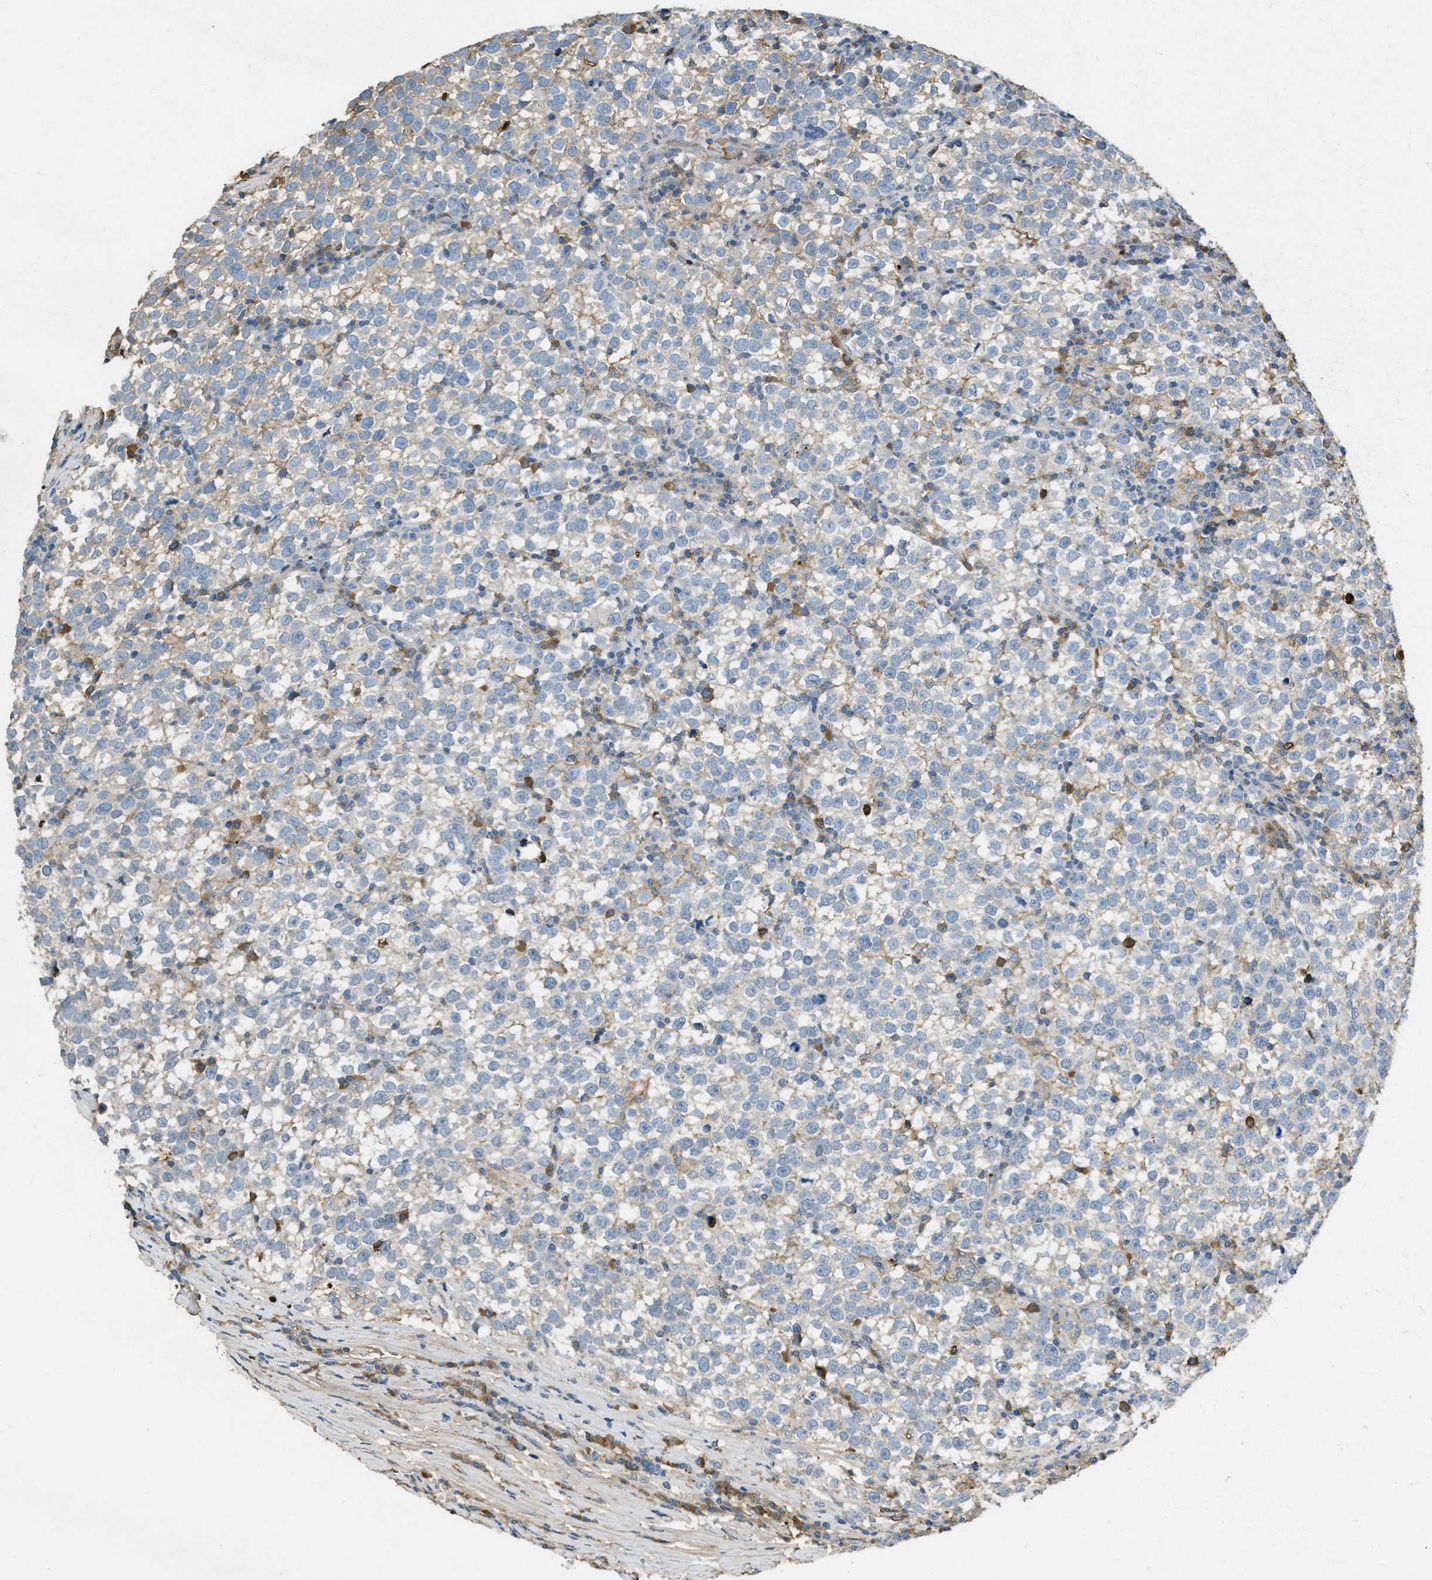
{"staining": {"intensity": "negative", "quantity": "none", "location": "none"}, "tissue": "testis cancer", "cell_type": "Tumor cells", "image_type": "cancer", "snomed": [{"axis": "morphology", "description": "Normal tissue, NOS"}, {"axis": "morphology", "description": "Seminoma, NOS"}, {"axis": "topography", "description": "Testis"}], "caption": "Tumor cells are negative for brown protein staining in seminoma (testis).", "gene": "PRTN3", "patient": {"sex": "male", "age": 43}}